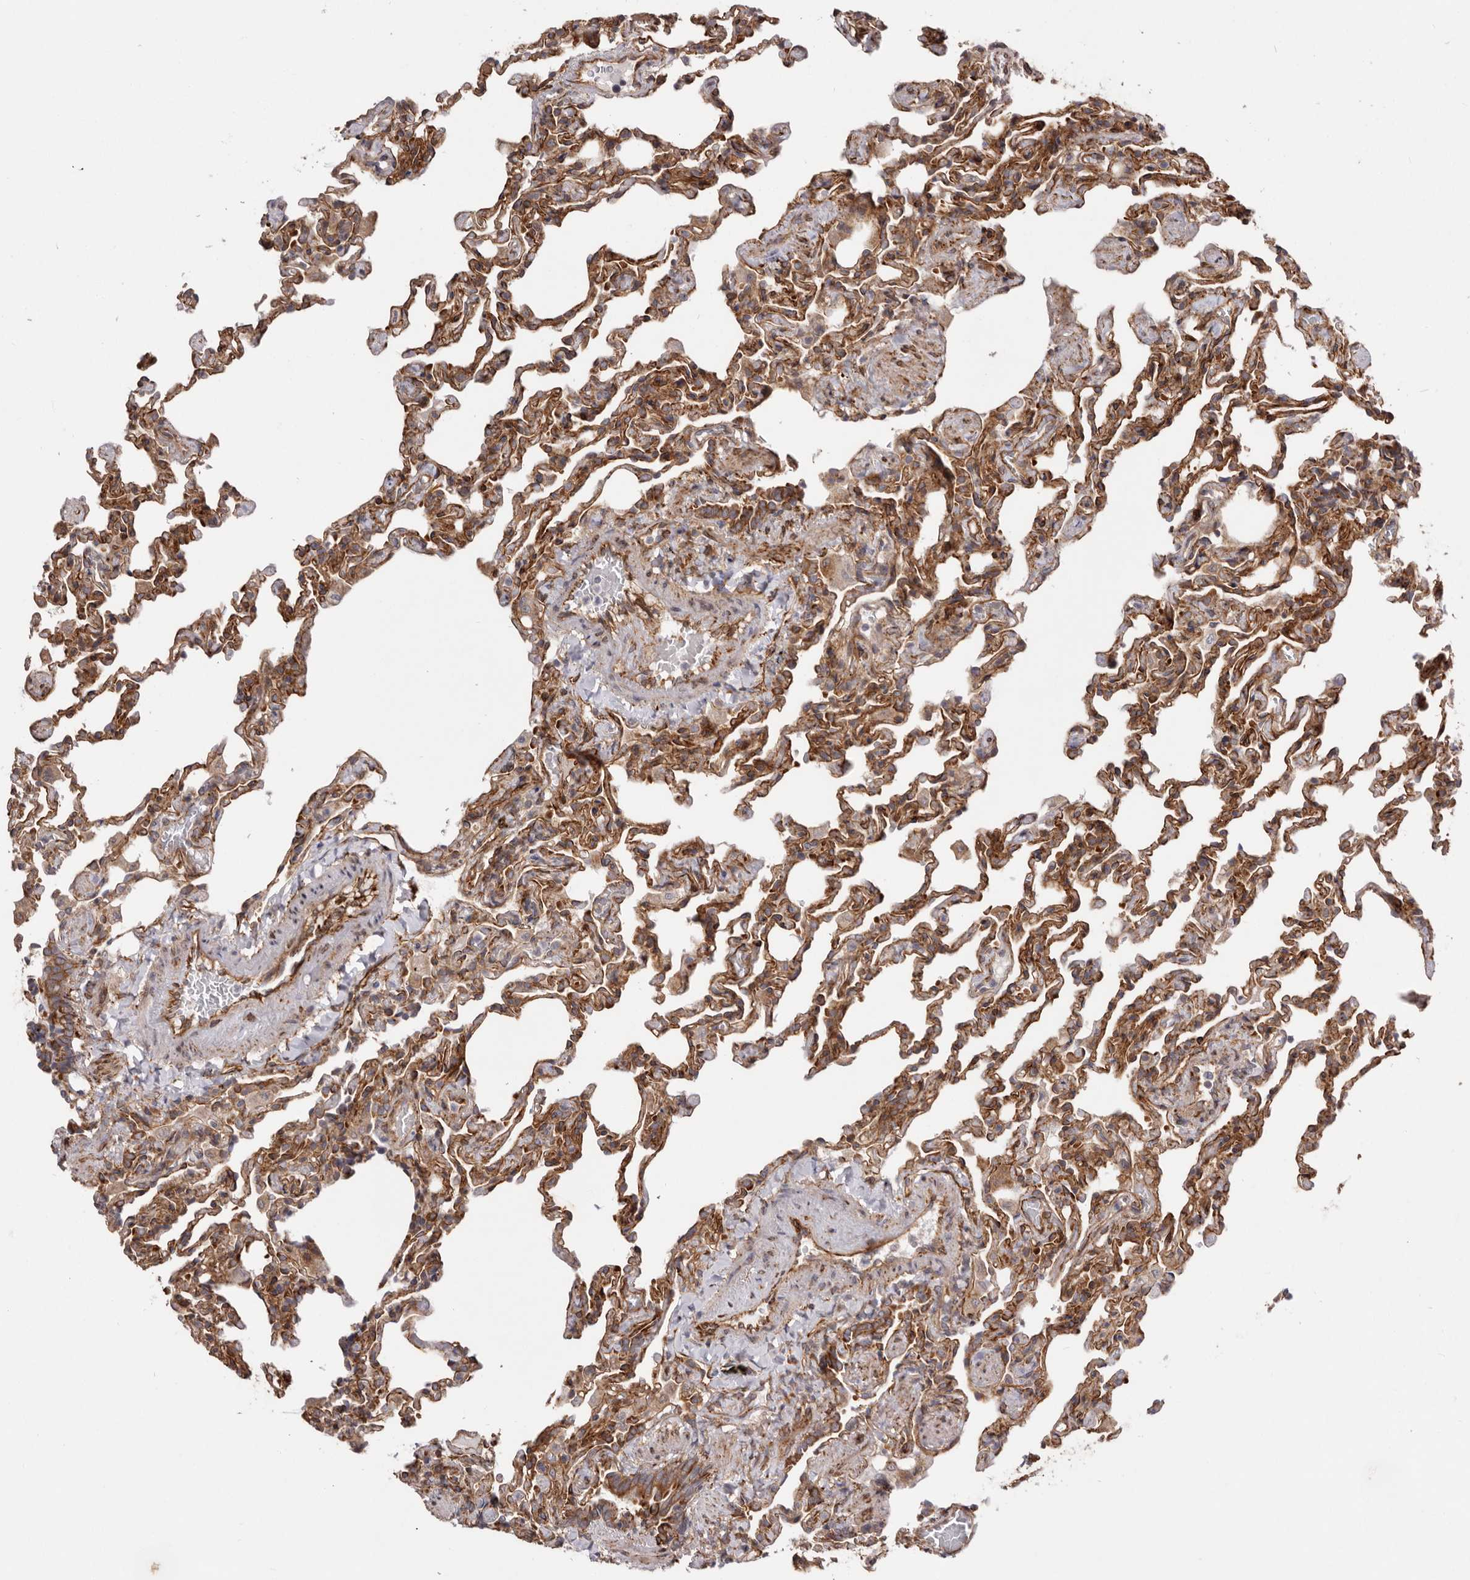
{"staining": {"intensity": "moderate", "quantity": ">75%", "location": "cytoplasmic/membranous"}, "tissue": "lung", "cell_type": "Alveolar cells", "image_type": "normal", "snomed": [{"axis": "morphology", "description": "Normal tissue, NOS"}, {"axis": "topography", "description": "Lung"}], "caption": "High-power microscopy captured an IHC micrograph of normal lung, revealing moderate cytoplasmic/membranous expression in approximately >75% of alveolar cells. The staining was performed using DAB (3,3'-diaminobenzidine), with brown indicating positive protein expression. Nuclei are stained blue with hematoxylin.", "gene": "WDTC1", "patient": {"sex": "male", "age": 20}}